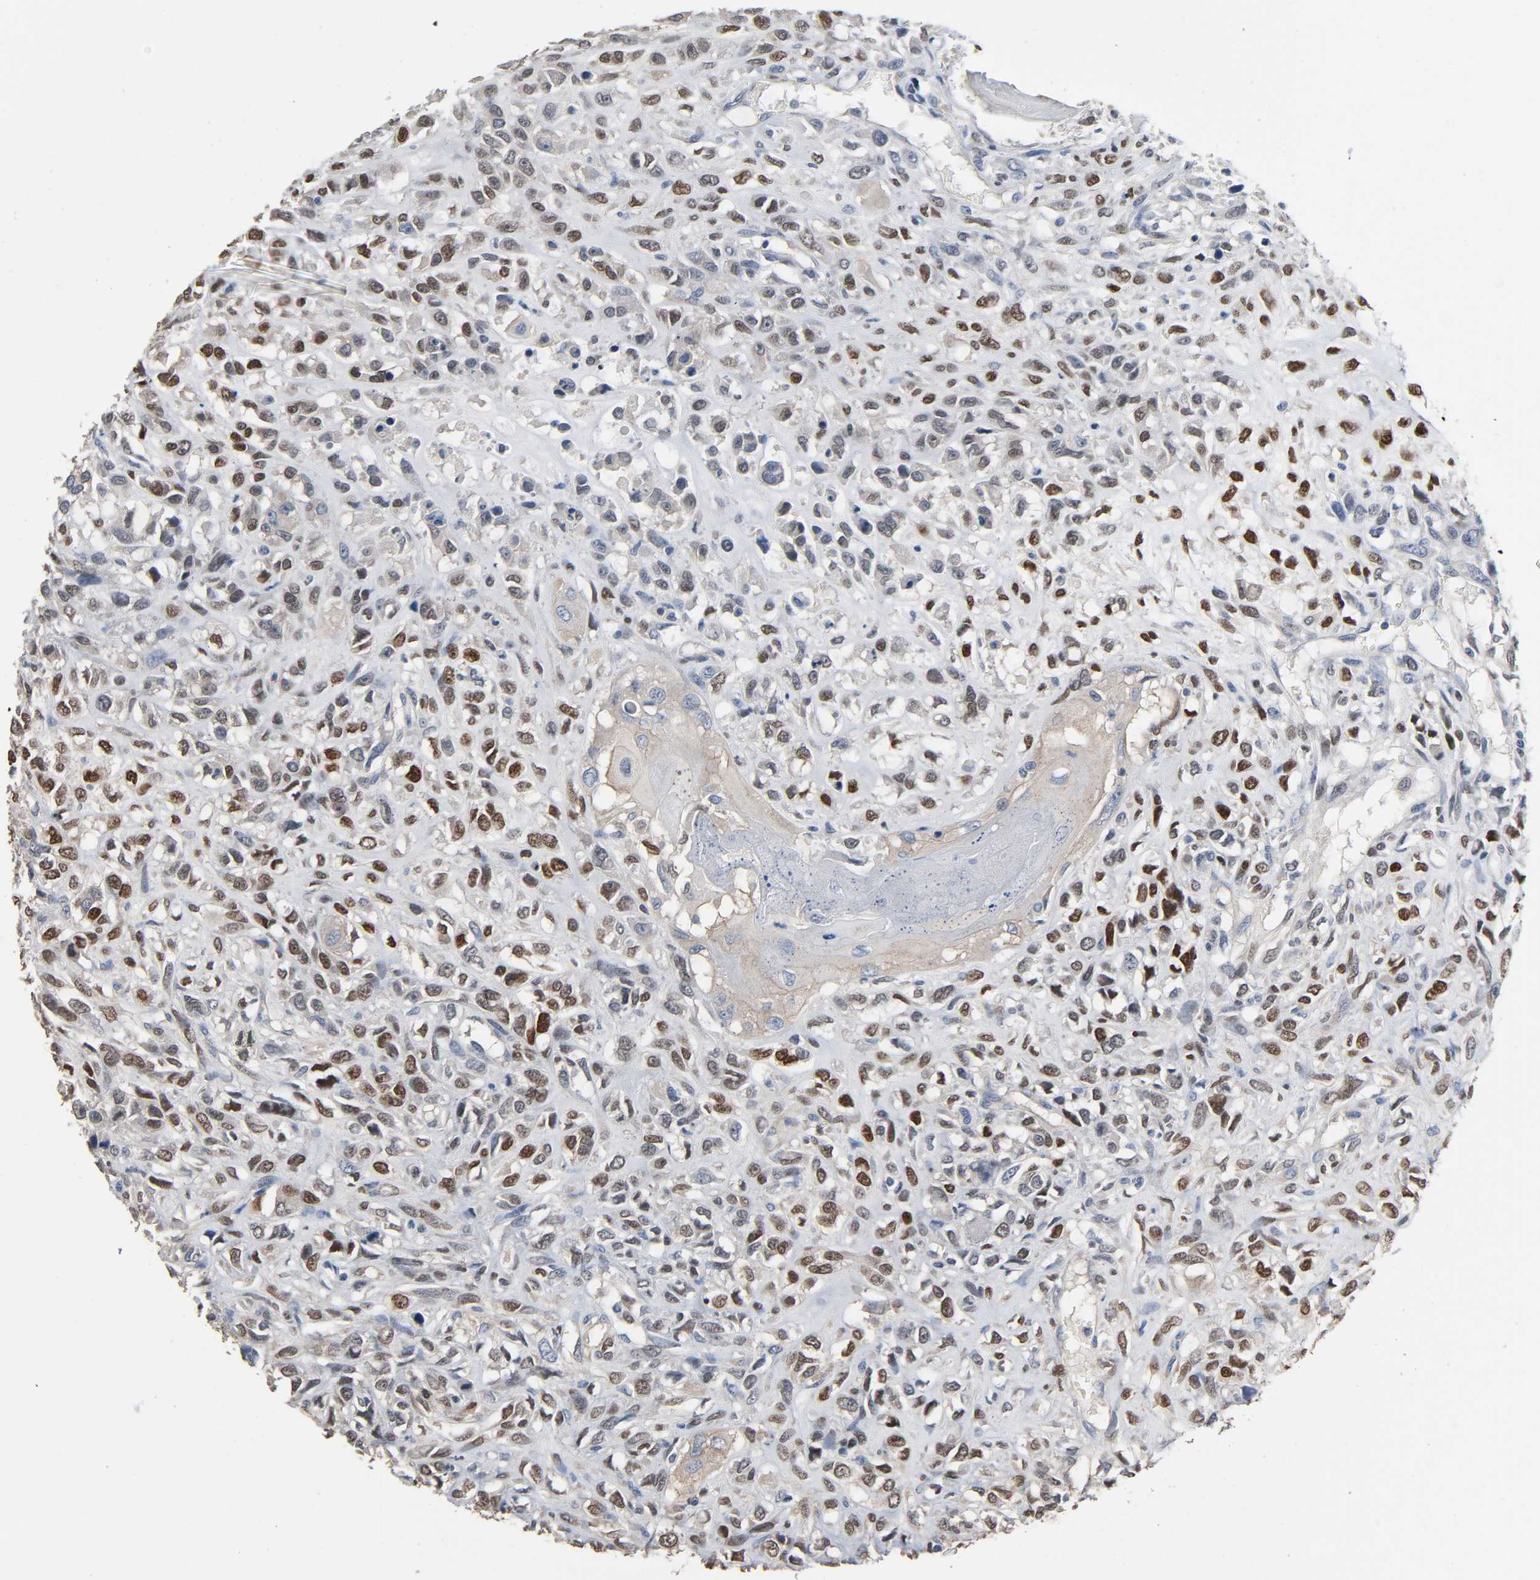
{"staining": {"intensity": "moderate", "quantity": "25%-75%", "location": "nuclear"}, "tissue": "head and neck cancer", "cell_type": "Tumor cells", "image_type": "cancer", "snomed": [{"axis": "morphology", "description": "Necrosis, NOS"}, {"axis": "morphology", "description": "Neoplasm, malignant, NOS"}, {"axis": "topography", "description": "Salivary gland"}, {"axis": "topography", "description": "Head-Neck"}], "caption": "Immunohistochemical staining of head and neck cancer exhibits medium levels of moderate nuclear expression in approximately 25%-75% of tumor cells.", "gene": "SOX6", "patient": {"sex": "male", "age": 43}}